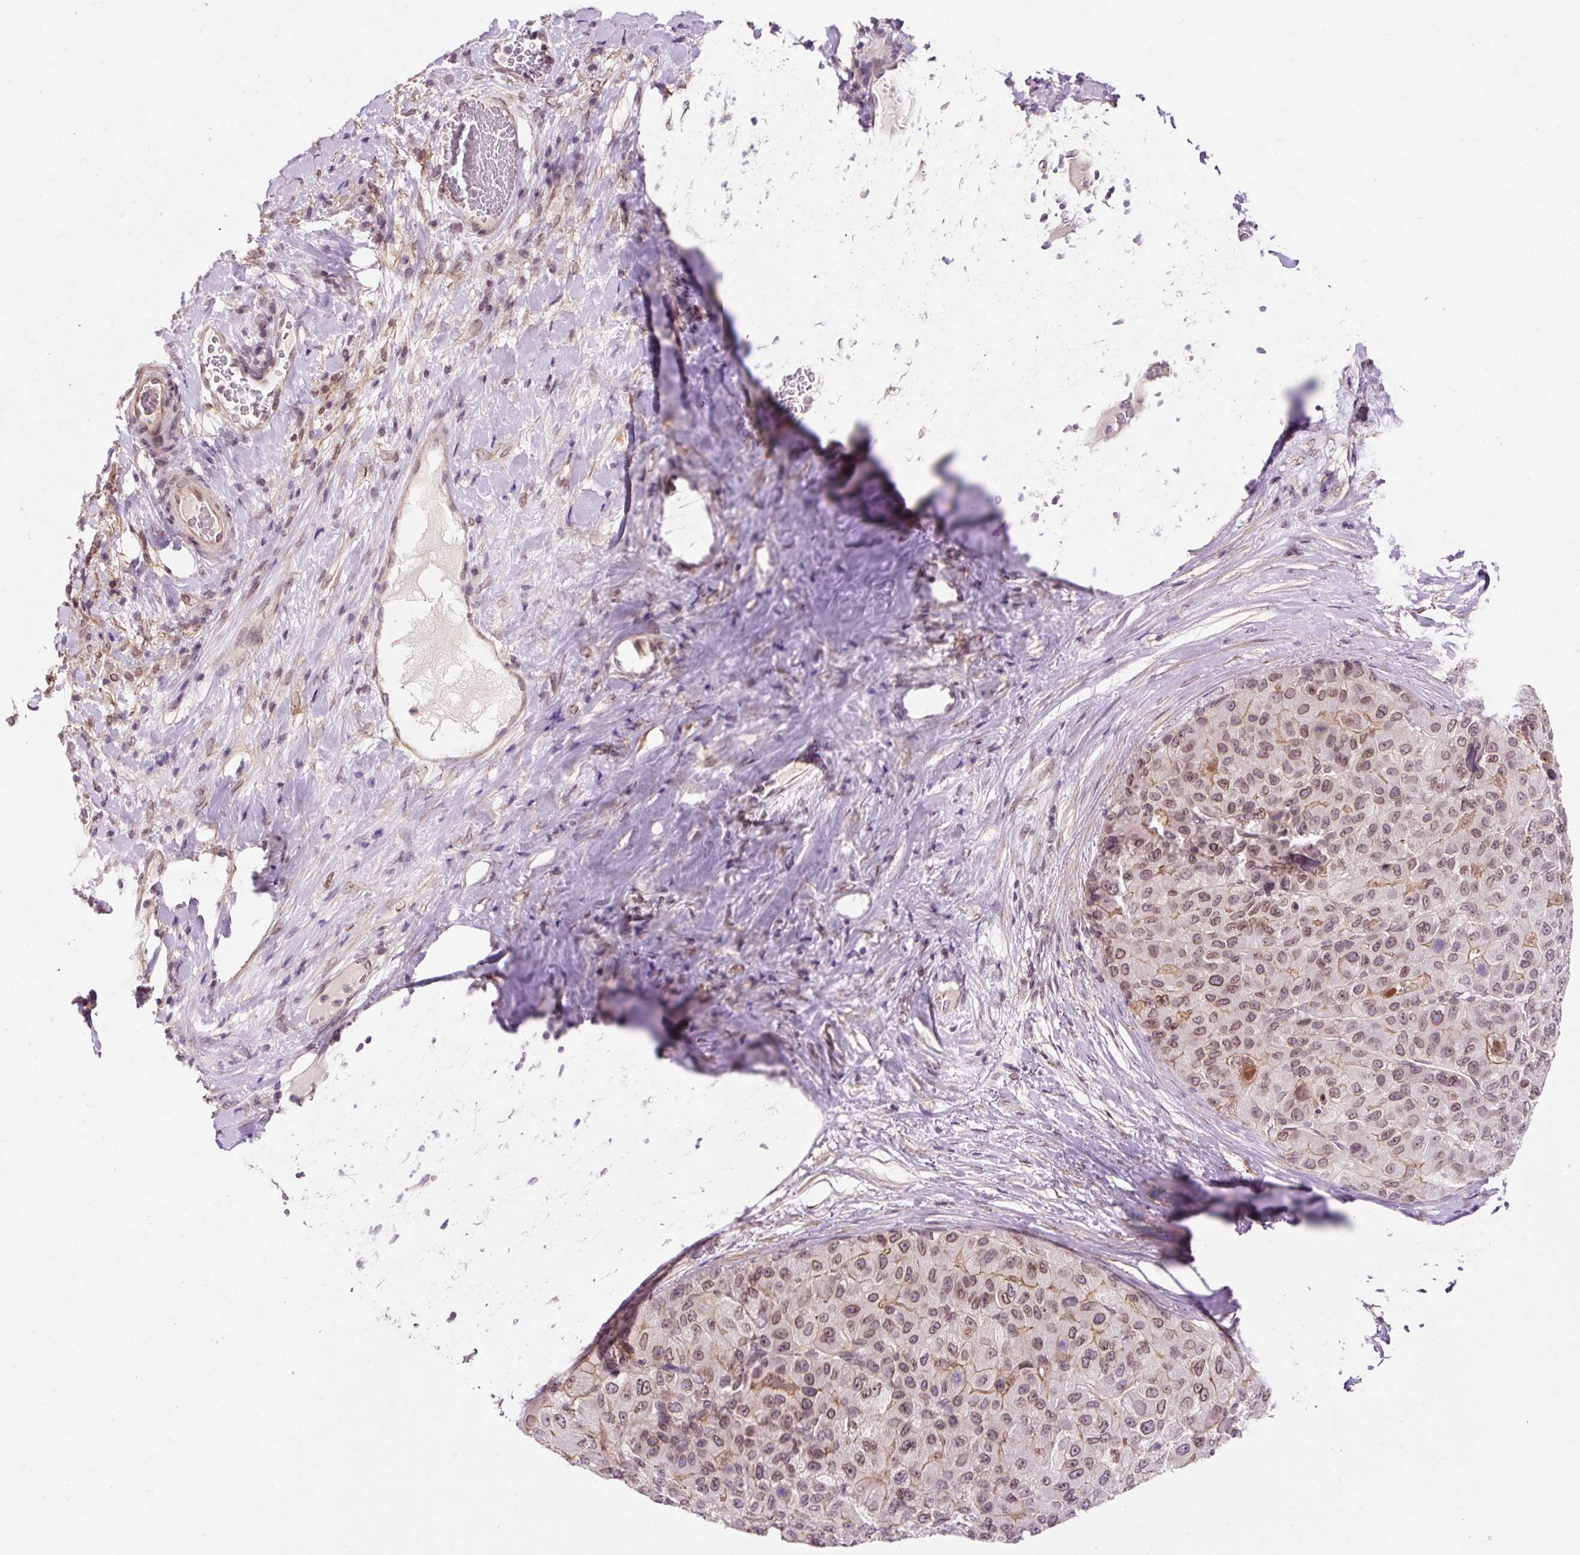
{"staining": {"intensity": "moderate", "quantity": ">75%", "location": "cytoplasmic/membranous,nuclear"}, "tissue": "liver cancer", "cell_type": "Tumor cells", "image_type": "cancer", "snomed": [{"axis": "morphology", "description": "Carcinoma, Hepatocellular, NOS"}, {"axis": "topography", "description": "Liver"}], "caption": "IHC (DAB (3,3'-diaminobenzidine)) staining of liver hepatocellular carcinoma displays moderate cytoplasmic/membranous and nuclear protein expression in approximately >75% of tumor cells.", "gene": "ZNF610", "patient": {"sex": "male", "age": 80}}